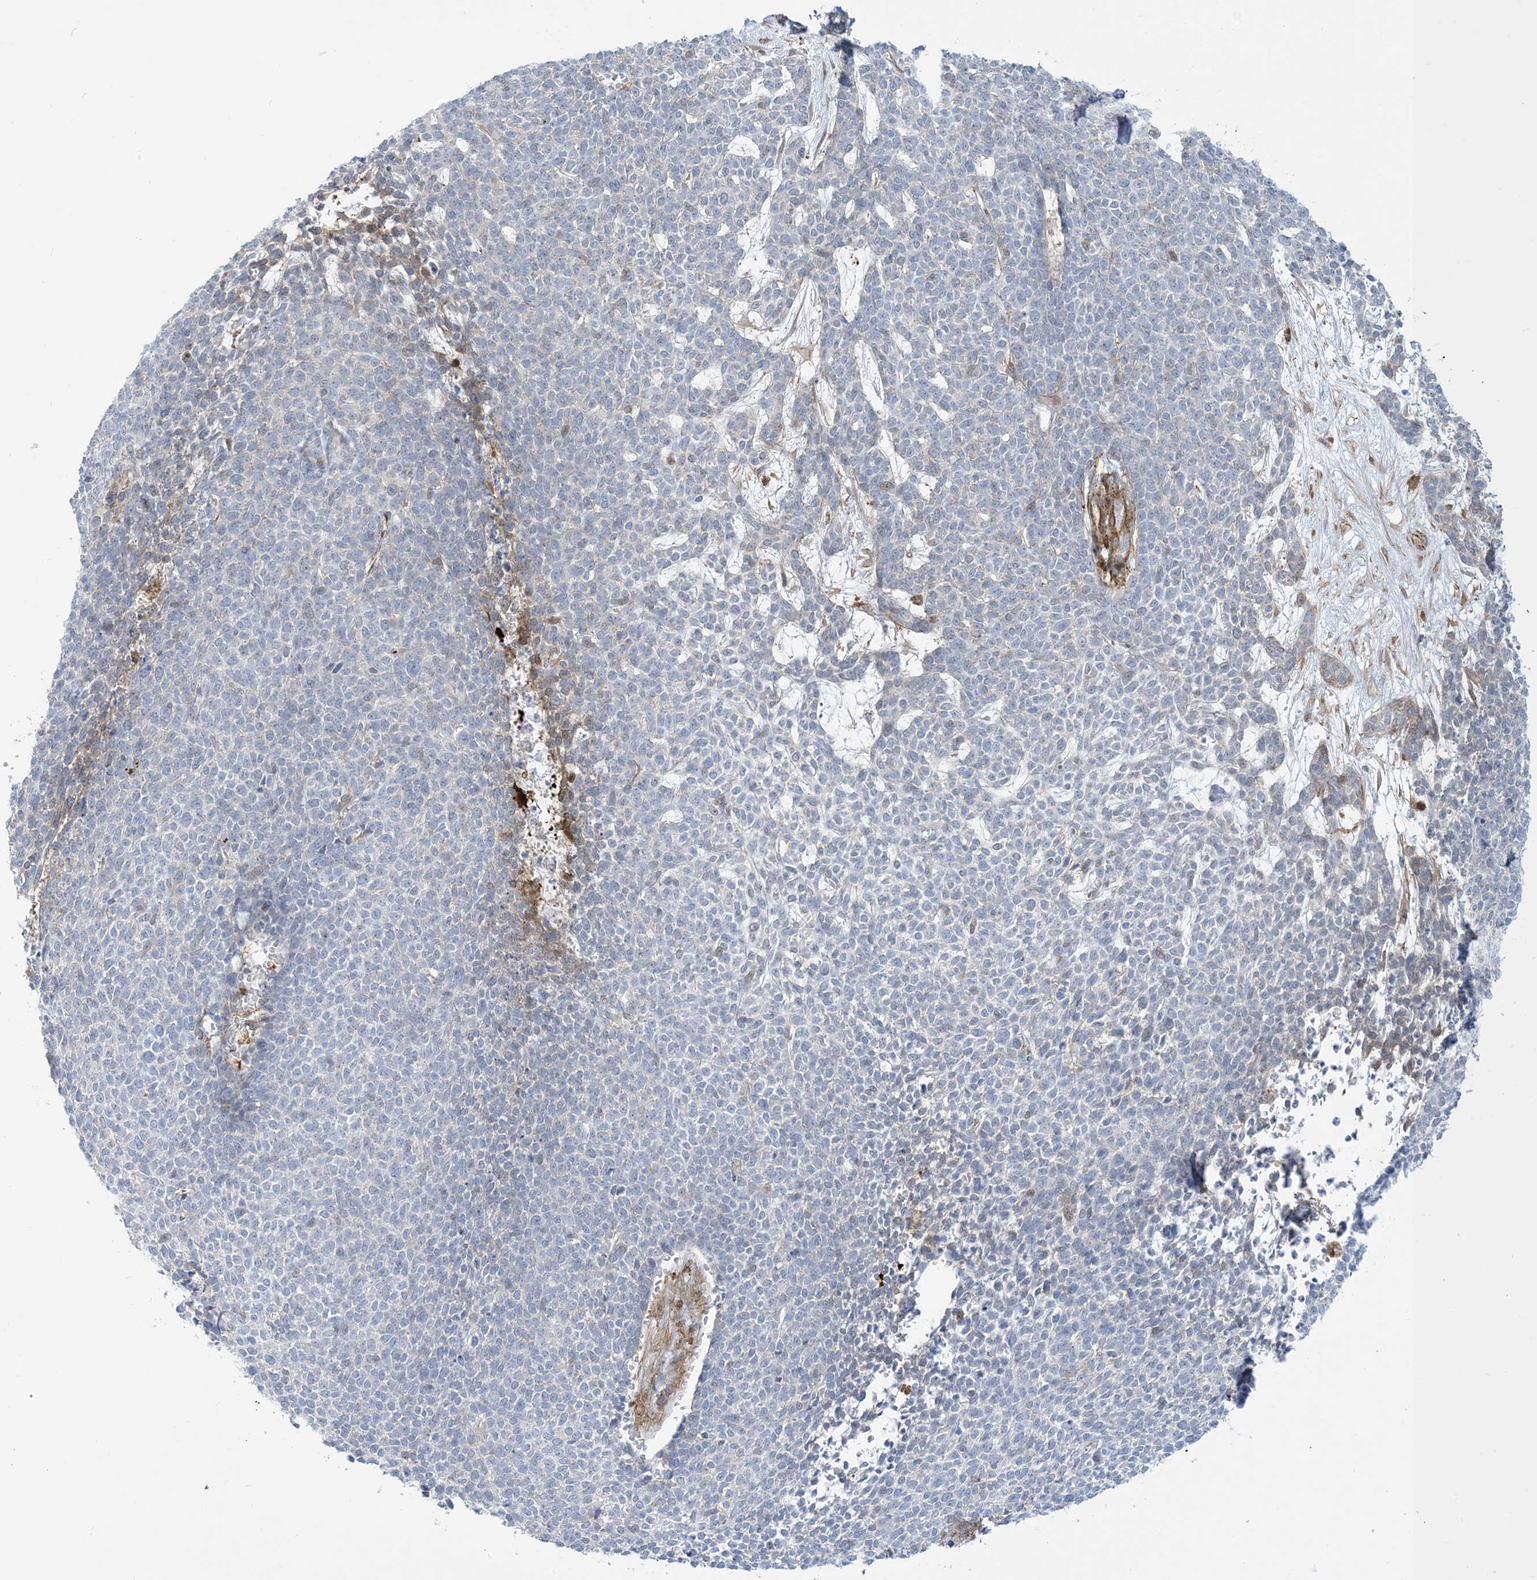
{"staining": {"intensity": "negative", "quantity": "none", "location": "none"}, "tissue": "skin cancer", "cell_type": "Tumor cells", "image_type": "cancer", "snomed": [{"axis": "morphology", "description": "Basal cell carcinoma"}, {"axis": "topography", "description": "Skin"}], "caption": "DAB immunohistochemical staining of human skin basal cell carcinoma reveals no significant positivity in tumor cells. (Stains: DAB immunohistochemistry with hematoxylin counter stain, Microscopy: brightfield microscopy at high magnification).", "gene": "ICMT", "patient": {"sex": "female", "age": 84}}